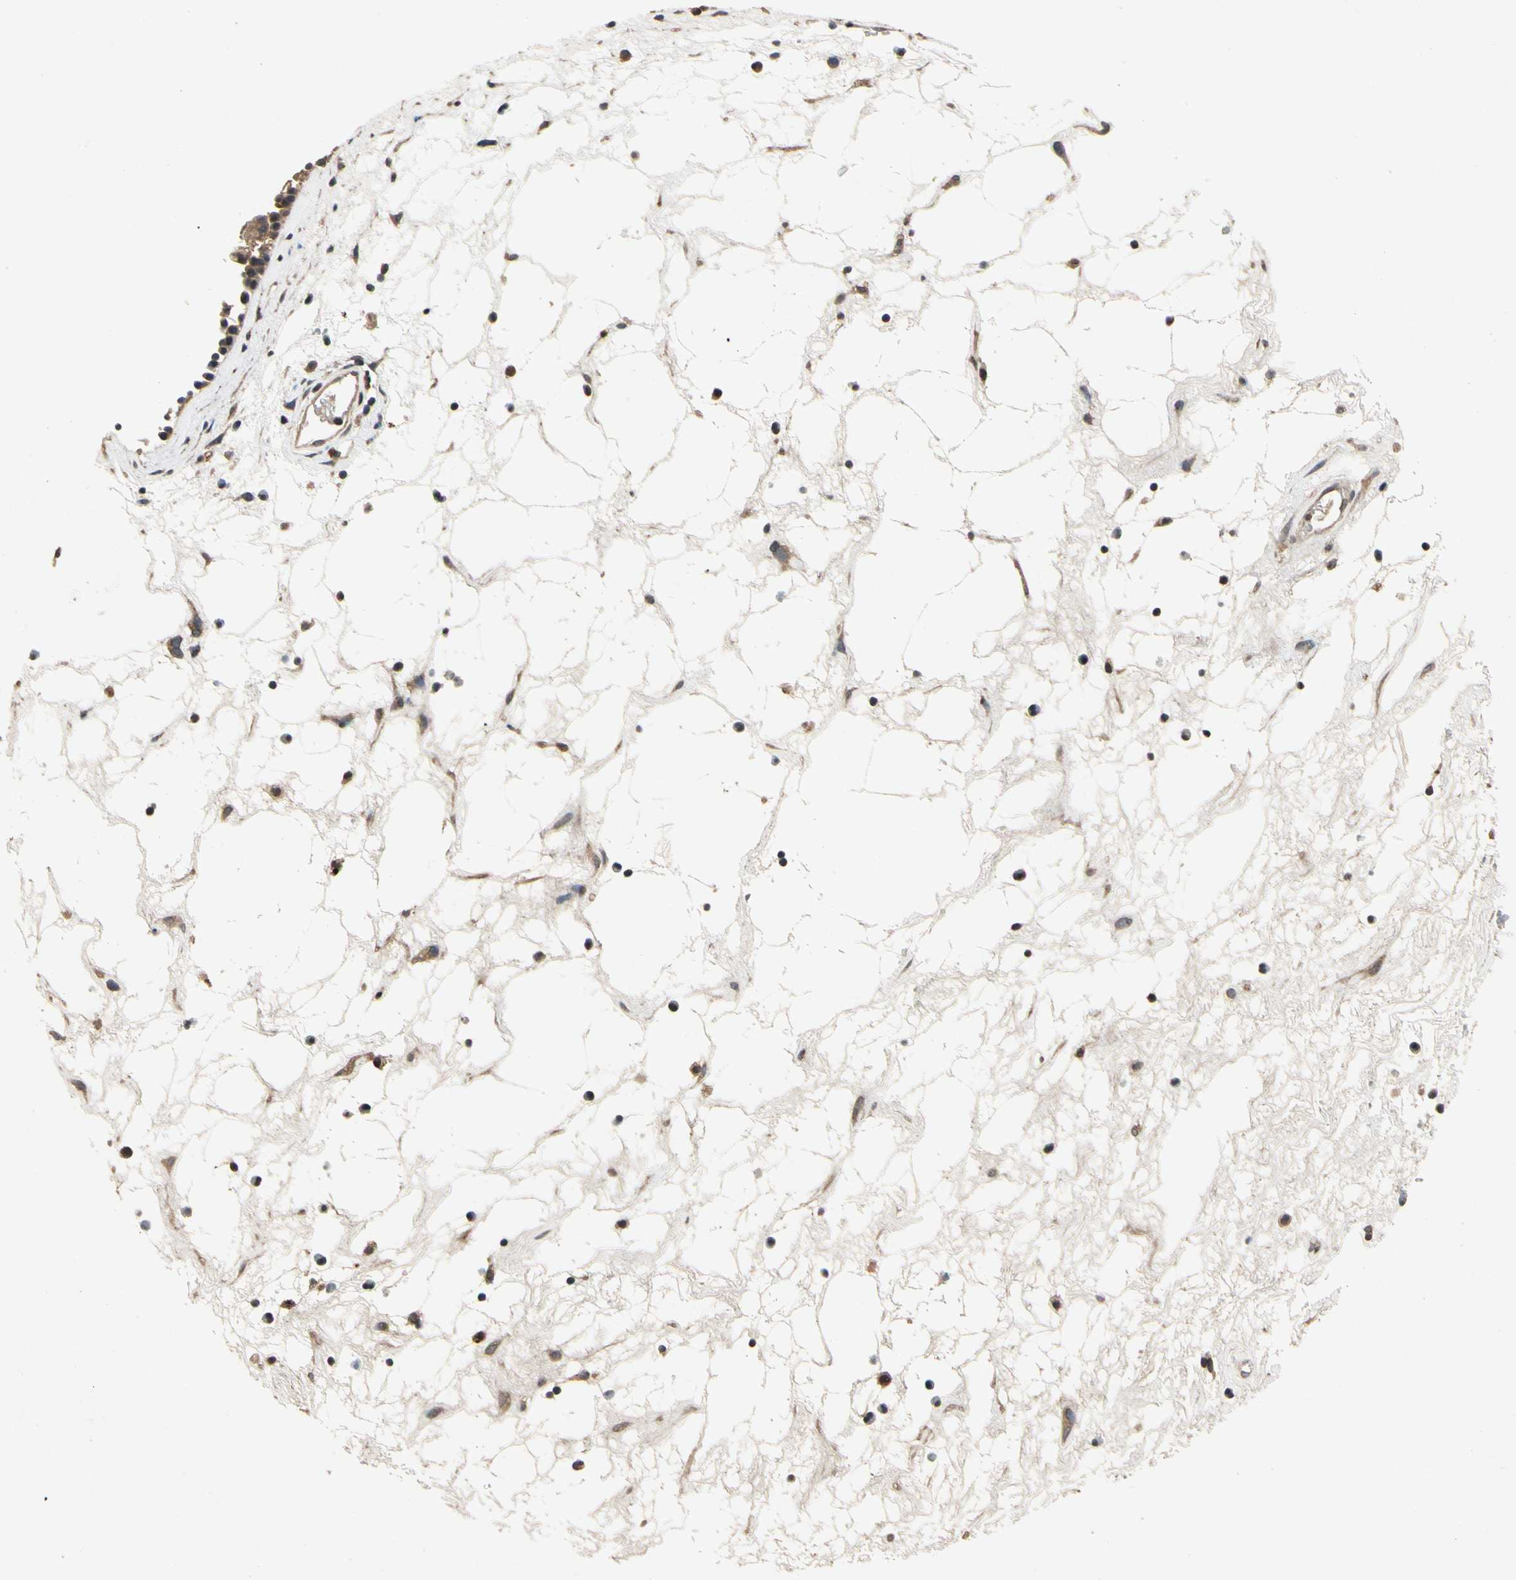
{"staining": {"intensity": "moderate", "quantity": ">75%", "location": "cytoplasmic/membranous"}, "tissue": "nasopharynx", "cell_type": "Respiratory epithelial cells", "image_type": "normal", "snomed": [{"axis": "morphology", "description": "Normal tissue, NOS"}, {"axis": "morphology", "description": "Inflammation, NOS"}, {"axis": "topography", "description": "Nasopharynx"}], "caption": "This image shows IHC staining of unremarkable nasopharynx, with medium moderate cytoplasmic/membranous positivity in approximately >75% of respiratory epithelial cells.", "gene": "DPY19L3", "patient": {"sex": "male", "age": 48}}